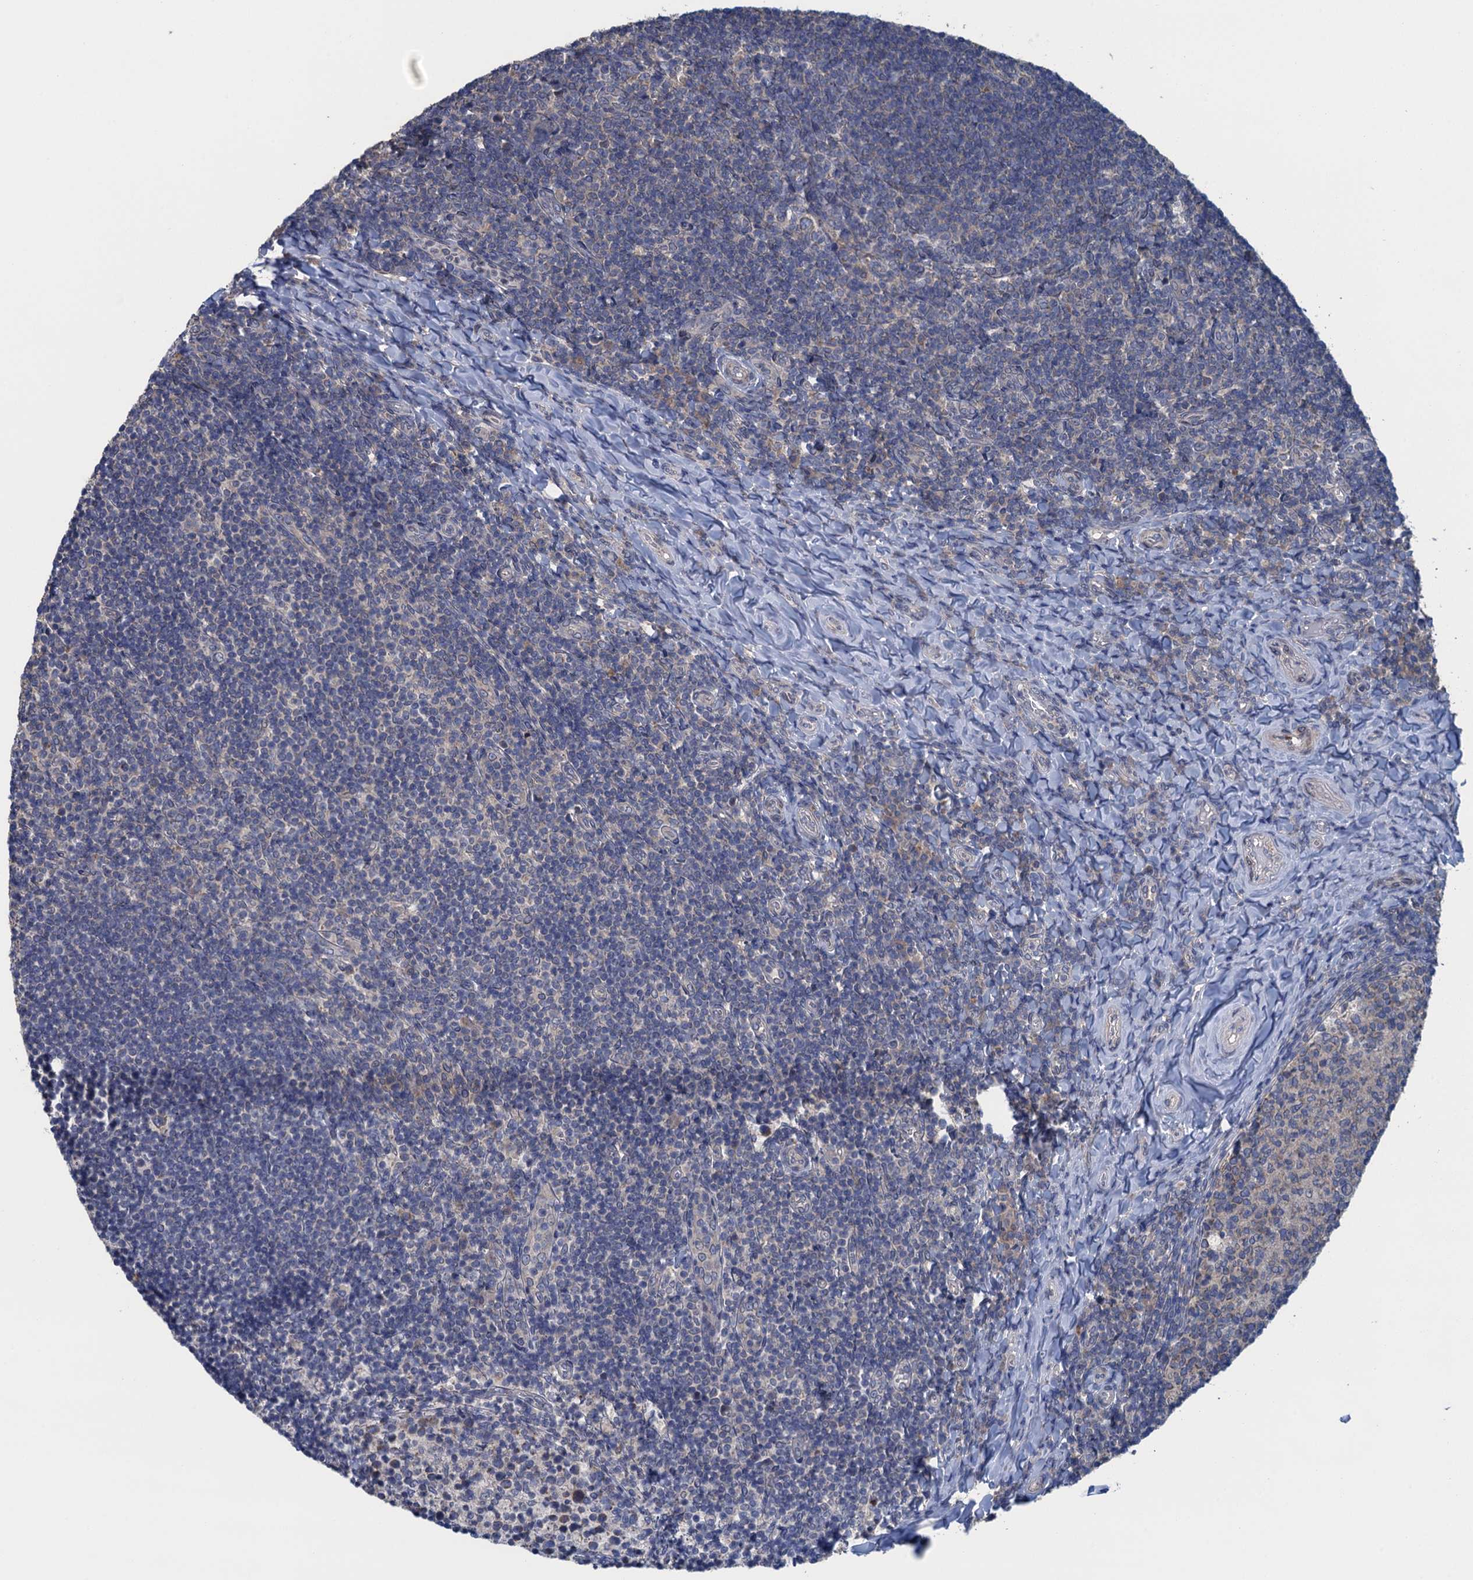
{"staining": {"intensity": "weak", "quantity": "<25%", "location": "cytoplasmic/membranous"}, "tissue": "tonsil", "cell_type": "Germinal center cells", "image_type": "normal", "snomed": [{"axis": "morphology", "description": "Normal tissue, NOS"}, {"axis": "topography", "description": "Tonsil"}], "caption": "Immunohistochemical staining of normal human tonsil shows no significant staining in germinal center cells.", "gene": "CTU2", "patient": {"sex": "female", "age": 10}}